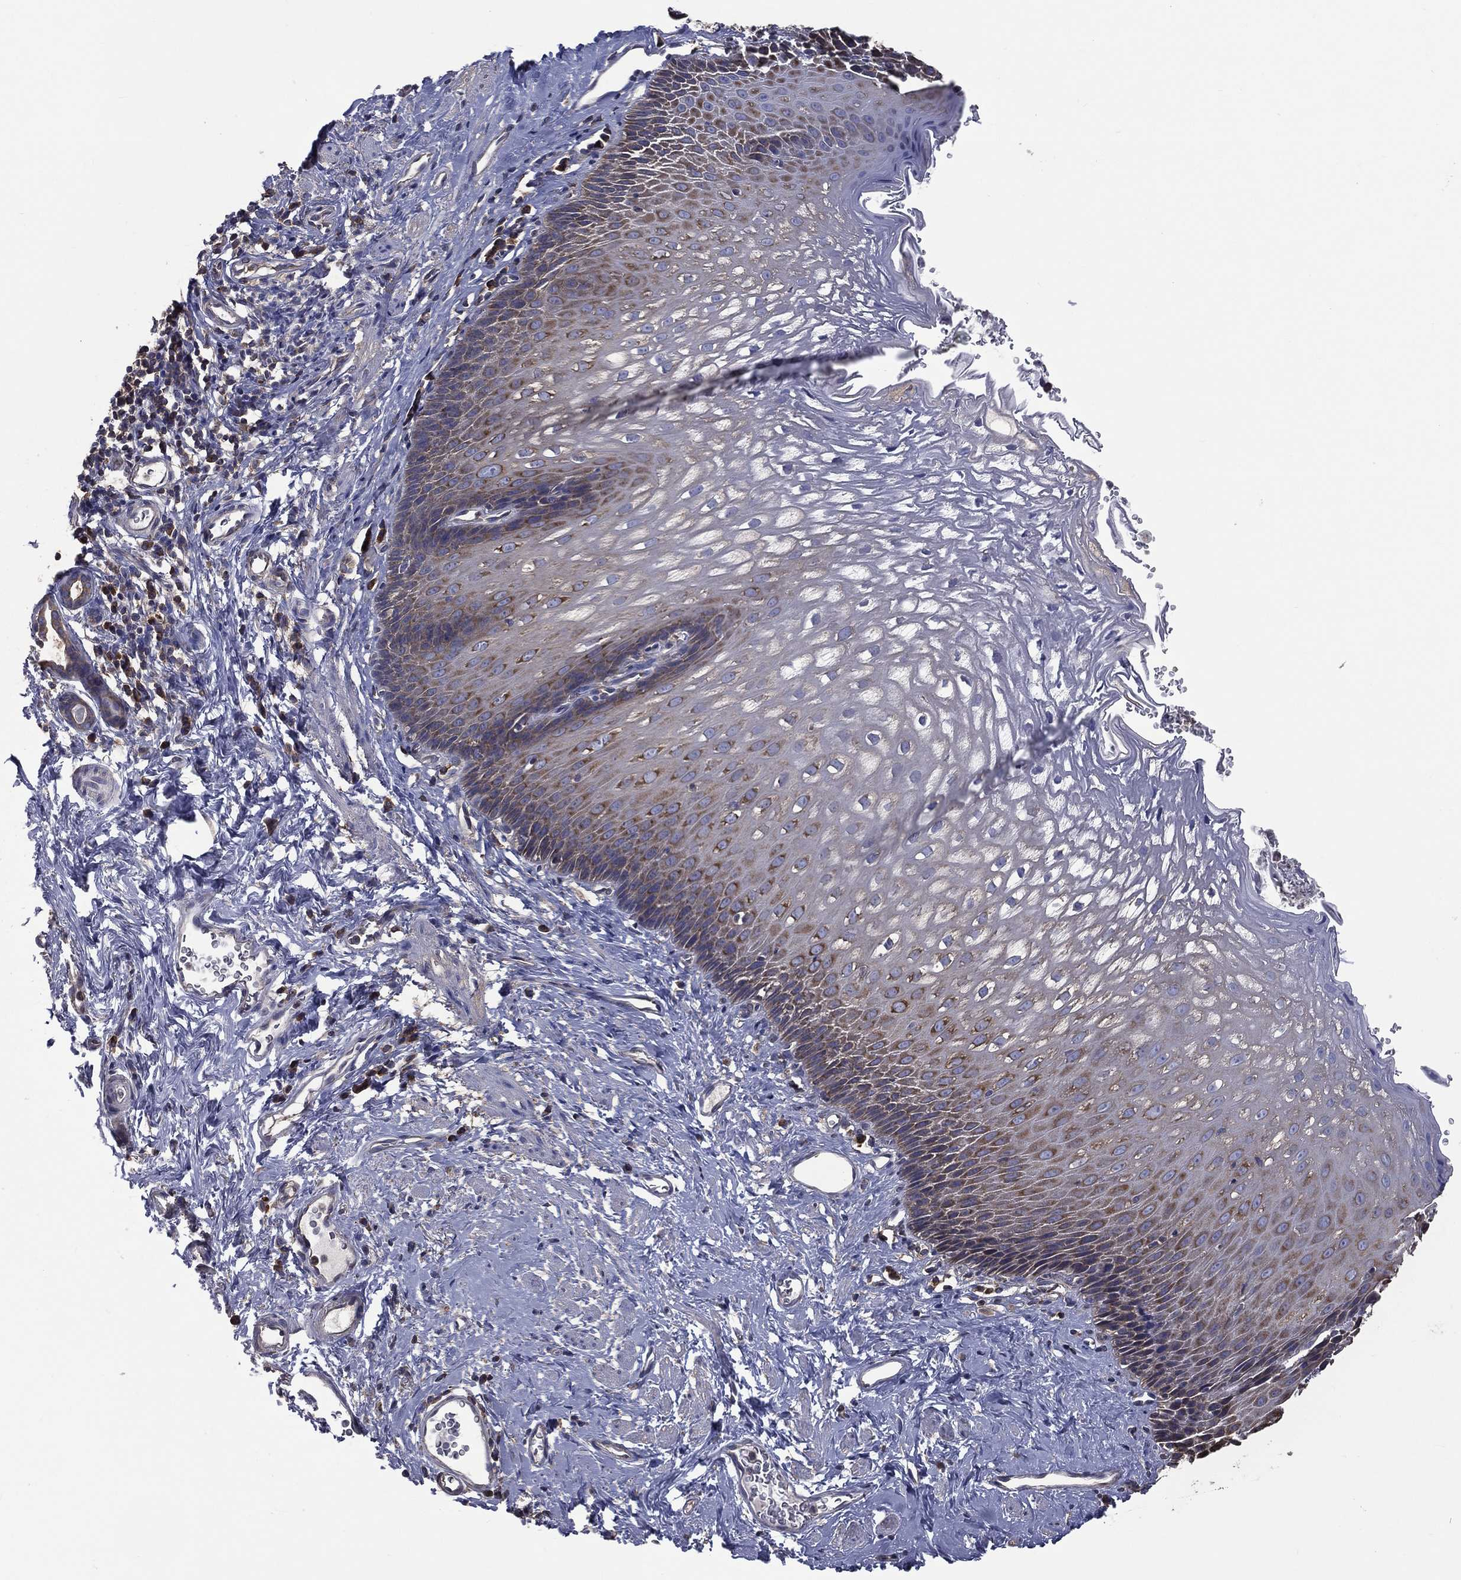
{"staining": {"intensity": "moderate", "quantity": "25%-75%", "location": "cytoplasmic/membranous"}, "tissue": "esophagus", "cell_type": "Squamous epithelial cells", "image_type": "normal", "snomed": [{"axis": "morphology", "description": "Normal tissue, NOS"}, {"axis": "topography", "description": "Esophagus"}], "caption": "IHC image of normal esophagus stained for a protein (brown), which reveals medium levels of moderate cytoplasmic/membranous positivity in about 25%-75% of squamous epithelial cells.", "gene": "SARS1", "patient": {"sex": "male", "age": 64}}